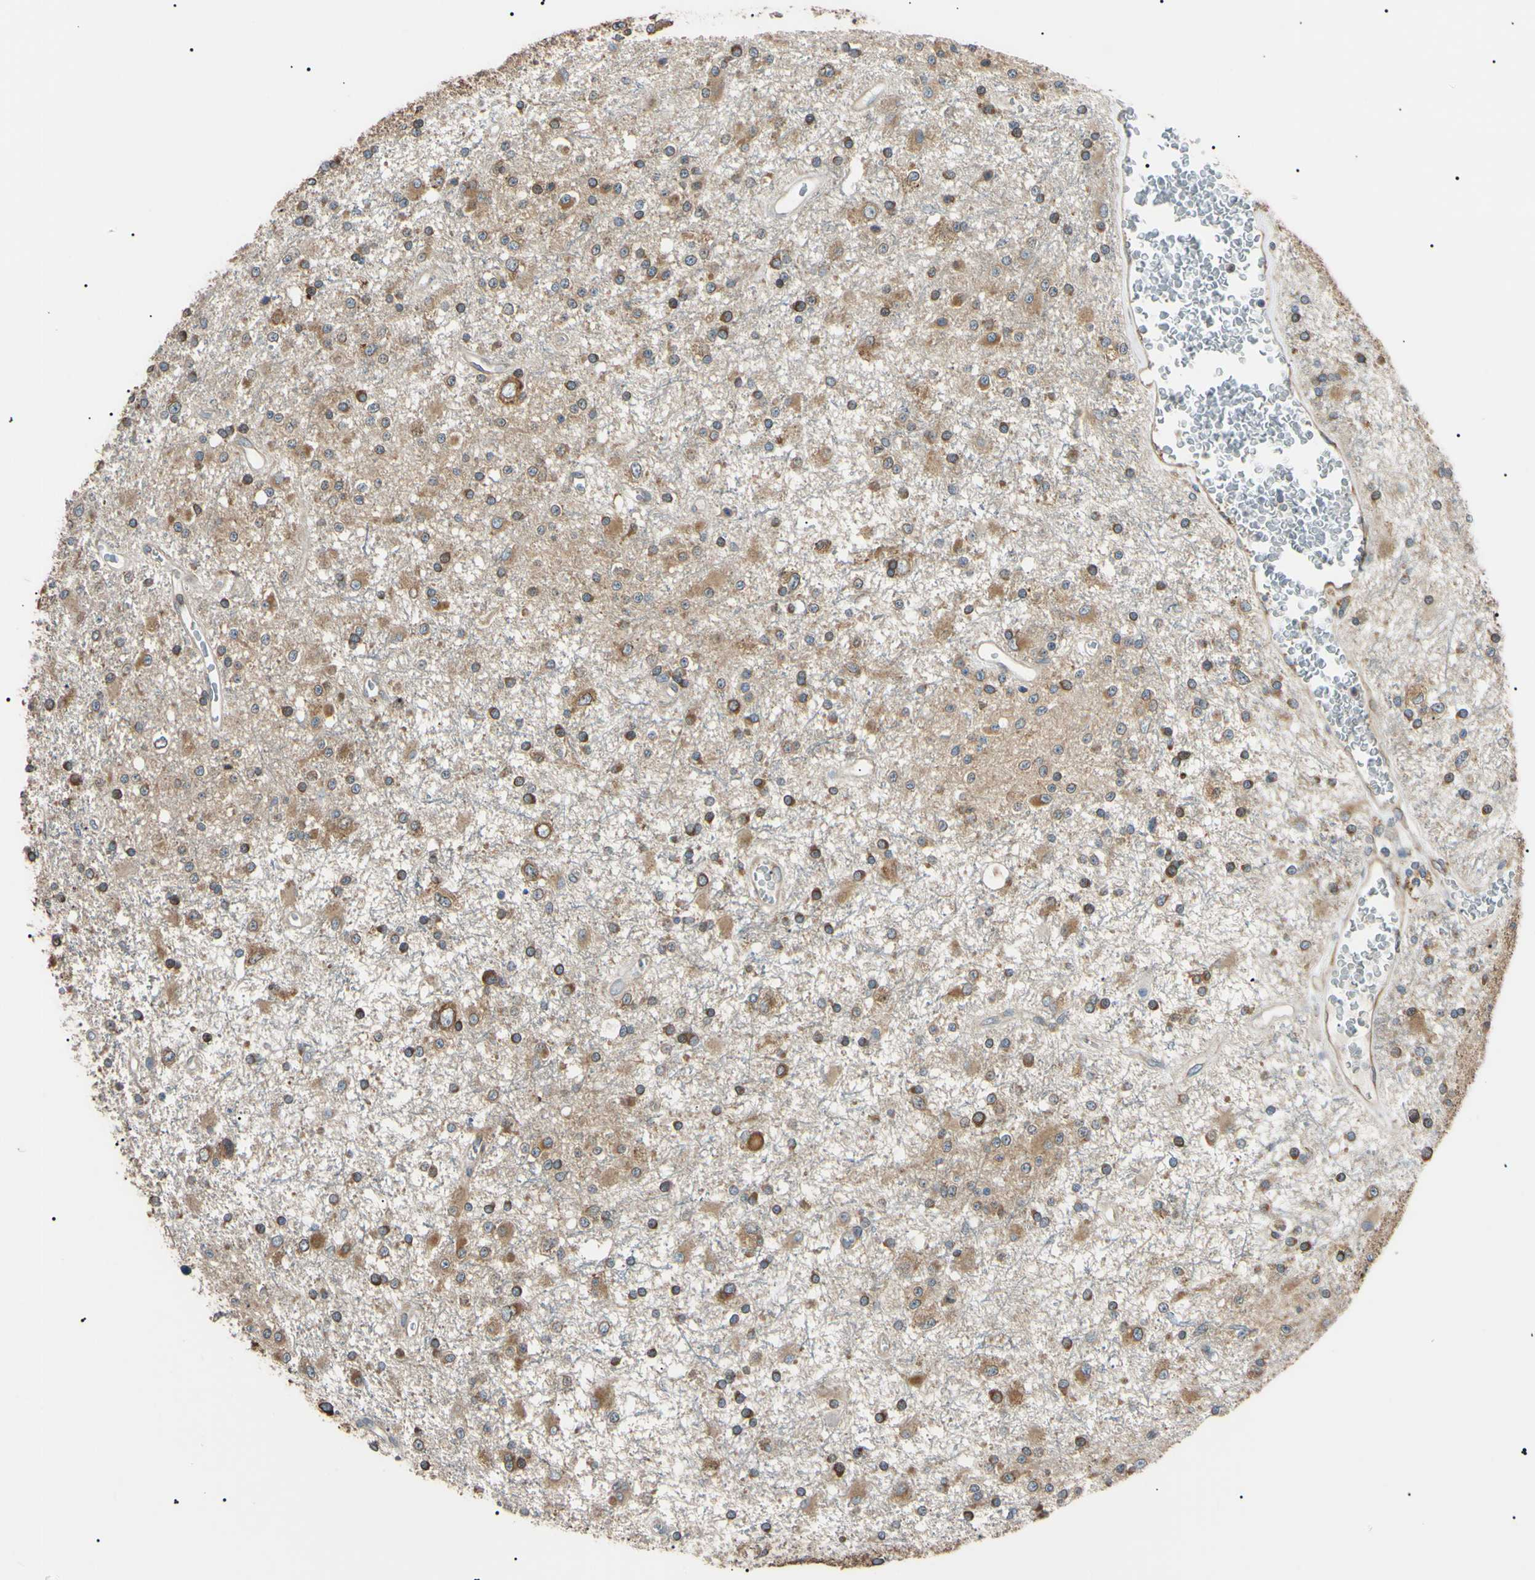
{"staining": {"intensity": "moderate", "quantity": ">75%", "location": "cytoplasmic/membranous"}, "tissue": "glioma", "cell_type": "Tumor cells", "image_type": "cancer", "snomed": [{"axis": "morphology", "description": "Glioma, malignant, Low grade"}, {"axis": "topography", "description": "Brain"}], "caption": "Glioma tissue reveals moderate cytoplasmic/membranous expression in approximately >75% of tumor cells, visualized by immunohistochemistry. (Brightfield microscopy of DAB IHC at high magnification).", "gene": "VAPA", "patient": {"sex": "male", "age": 58}}